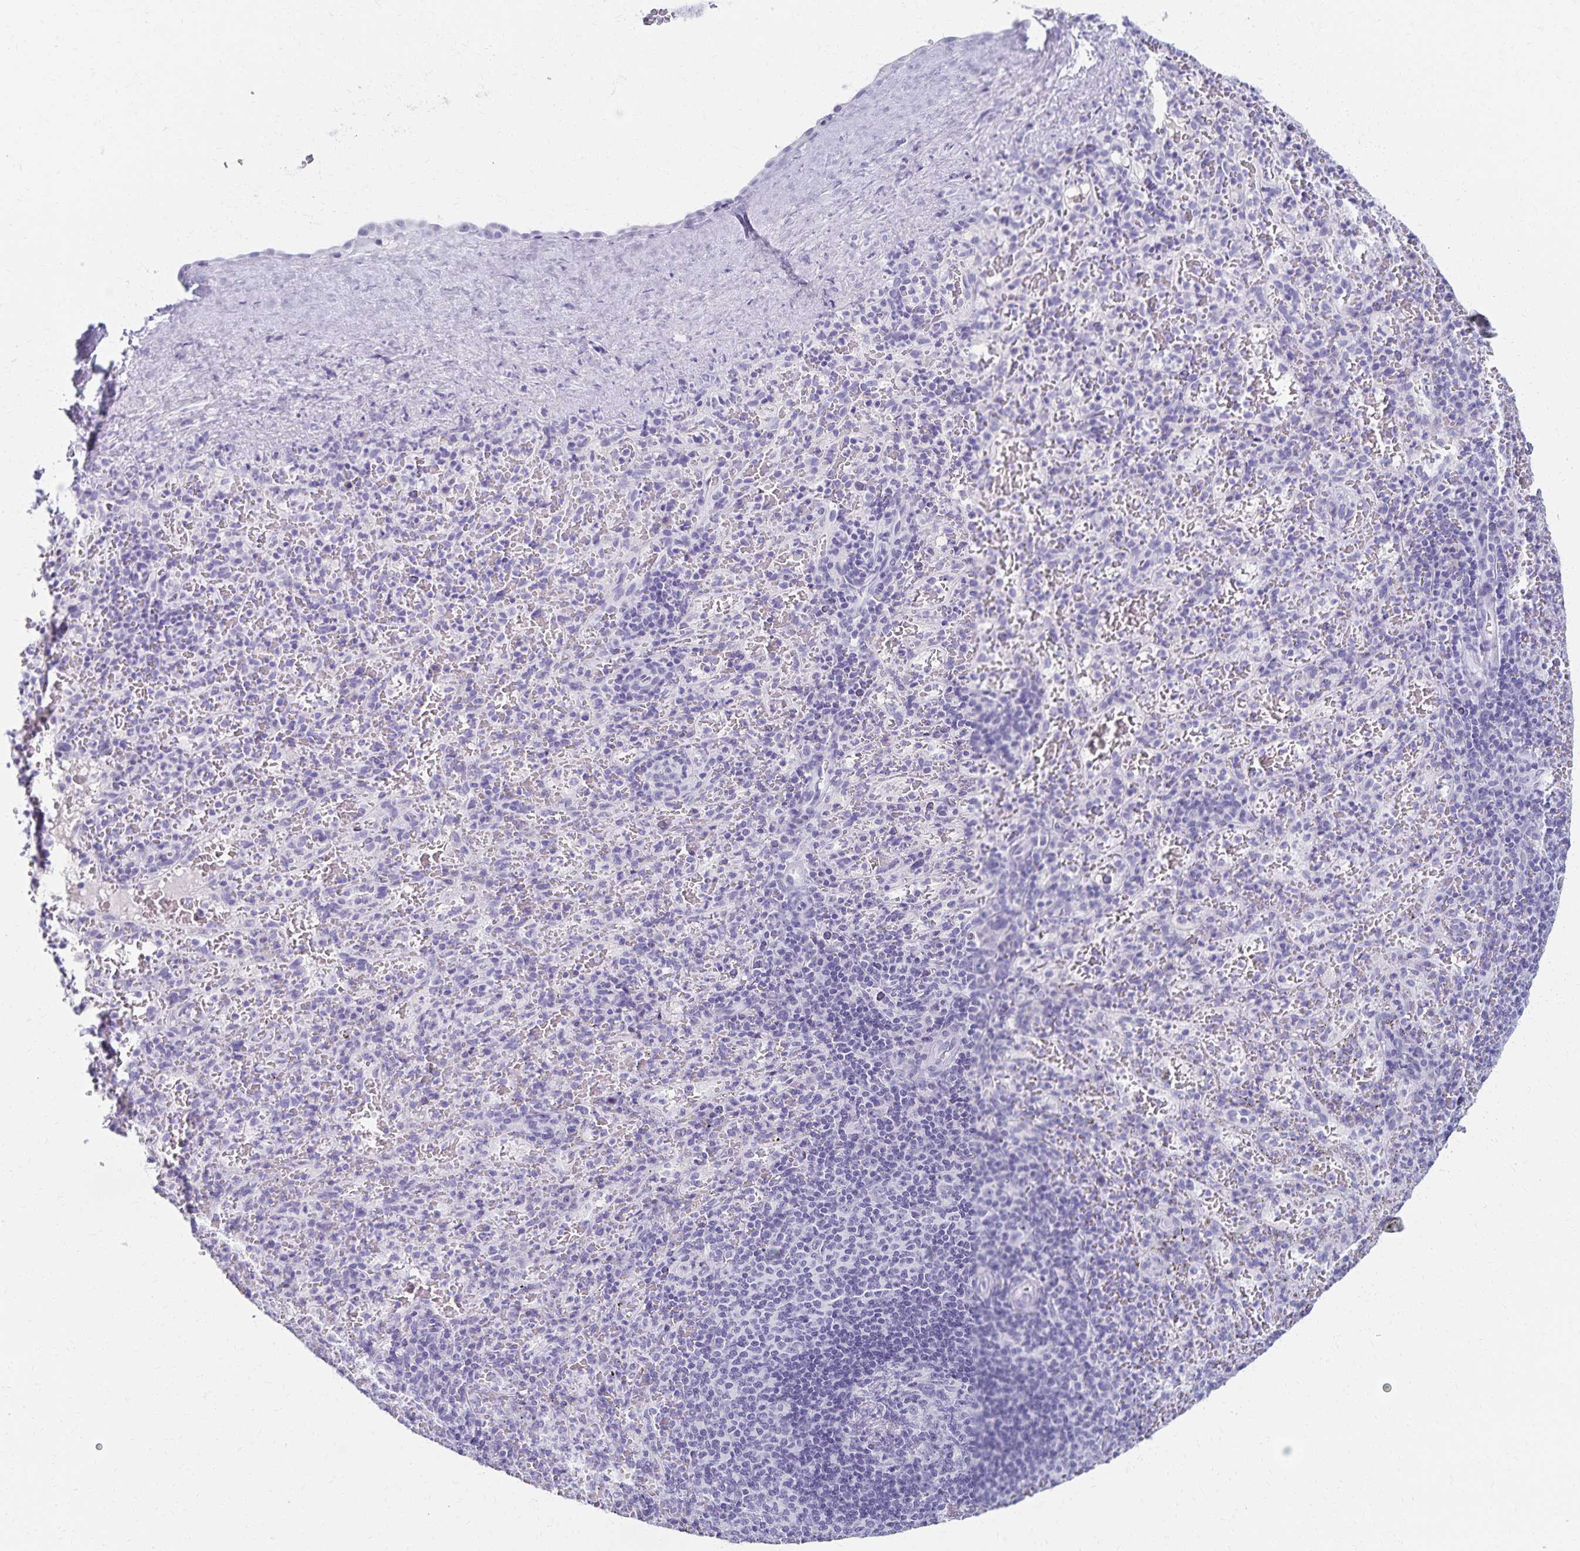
{"staining": {"intensity": "negative", "quantity": "none", "location": "none"}, "tissue": "spleen", "cell_type": "Cells in red pulp", "image_type": "normal", "snomed": [{"axis": "morphology", "description": "Normal tissue, NOS"}, {"axis": "topography", "description": "Spleen"}], "caption": "High power microscopy micrograph of an immunohistochemistry (IHC) micrograph of benign spleen, revealing no significant expression in cells in red pulp.", "gene": "C2orf50", "patient": {"sex": "male", "age": 57}}